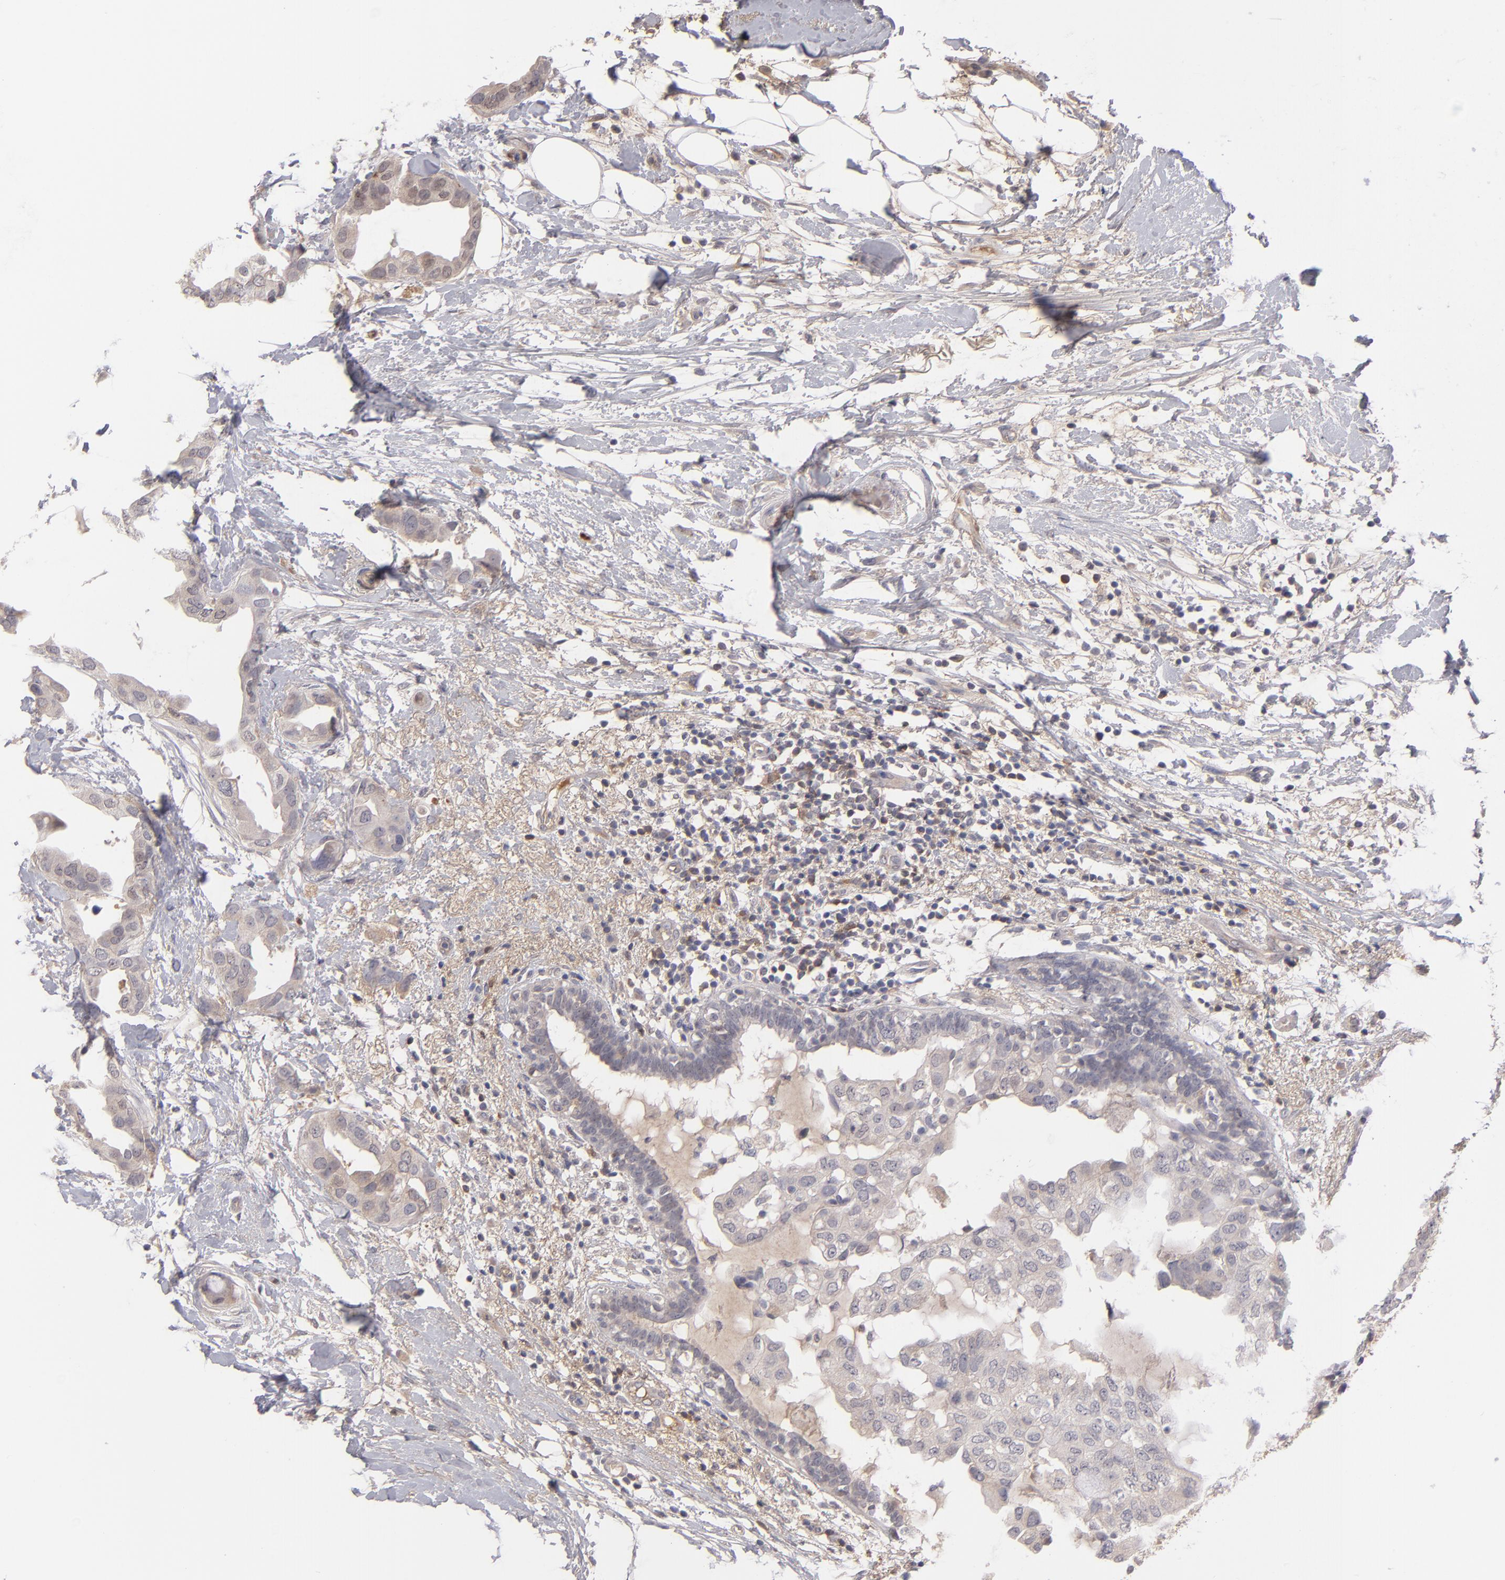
{"staining": {"intensity": "weak", "quantity": "<25%", "location": "cytoplasmic/membranous"}, "tissue": "breast cancer", "cell_type": "Tumor cells", "image_type": "cancer", "snomed": [{"axis": "morphology", "description": "Duct carcinoma"}, {"axis": "topography", "description": "Breast"}], "caption": "Immunohistochemistry (IHC) micrograph of neoplastic tissue: breast infiltrating ductal carcinoma stained with DAB exhibits no significant protein staining in tumor cells.", "gene": "ITIH4", "patient": {"sex": "female", "age": 40}}